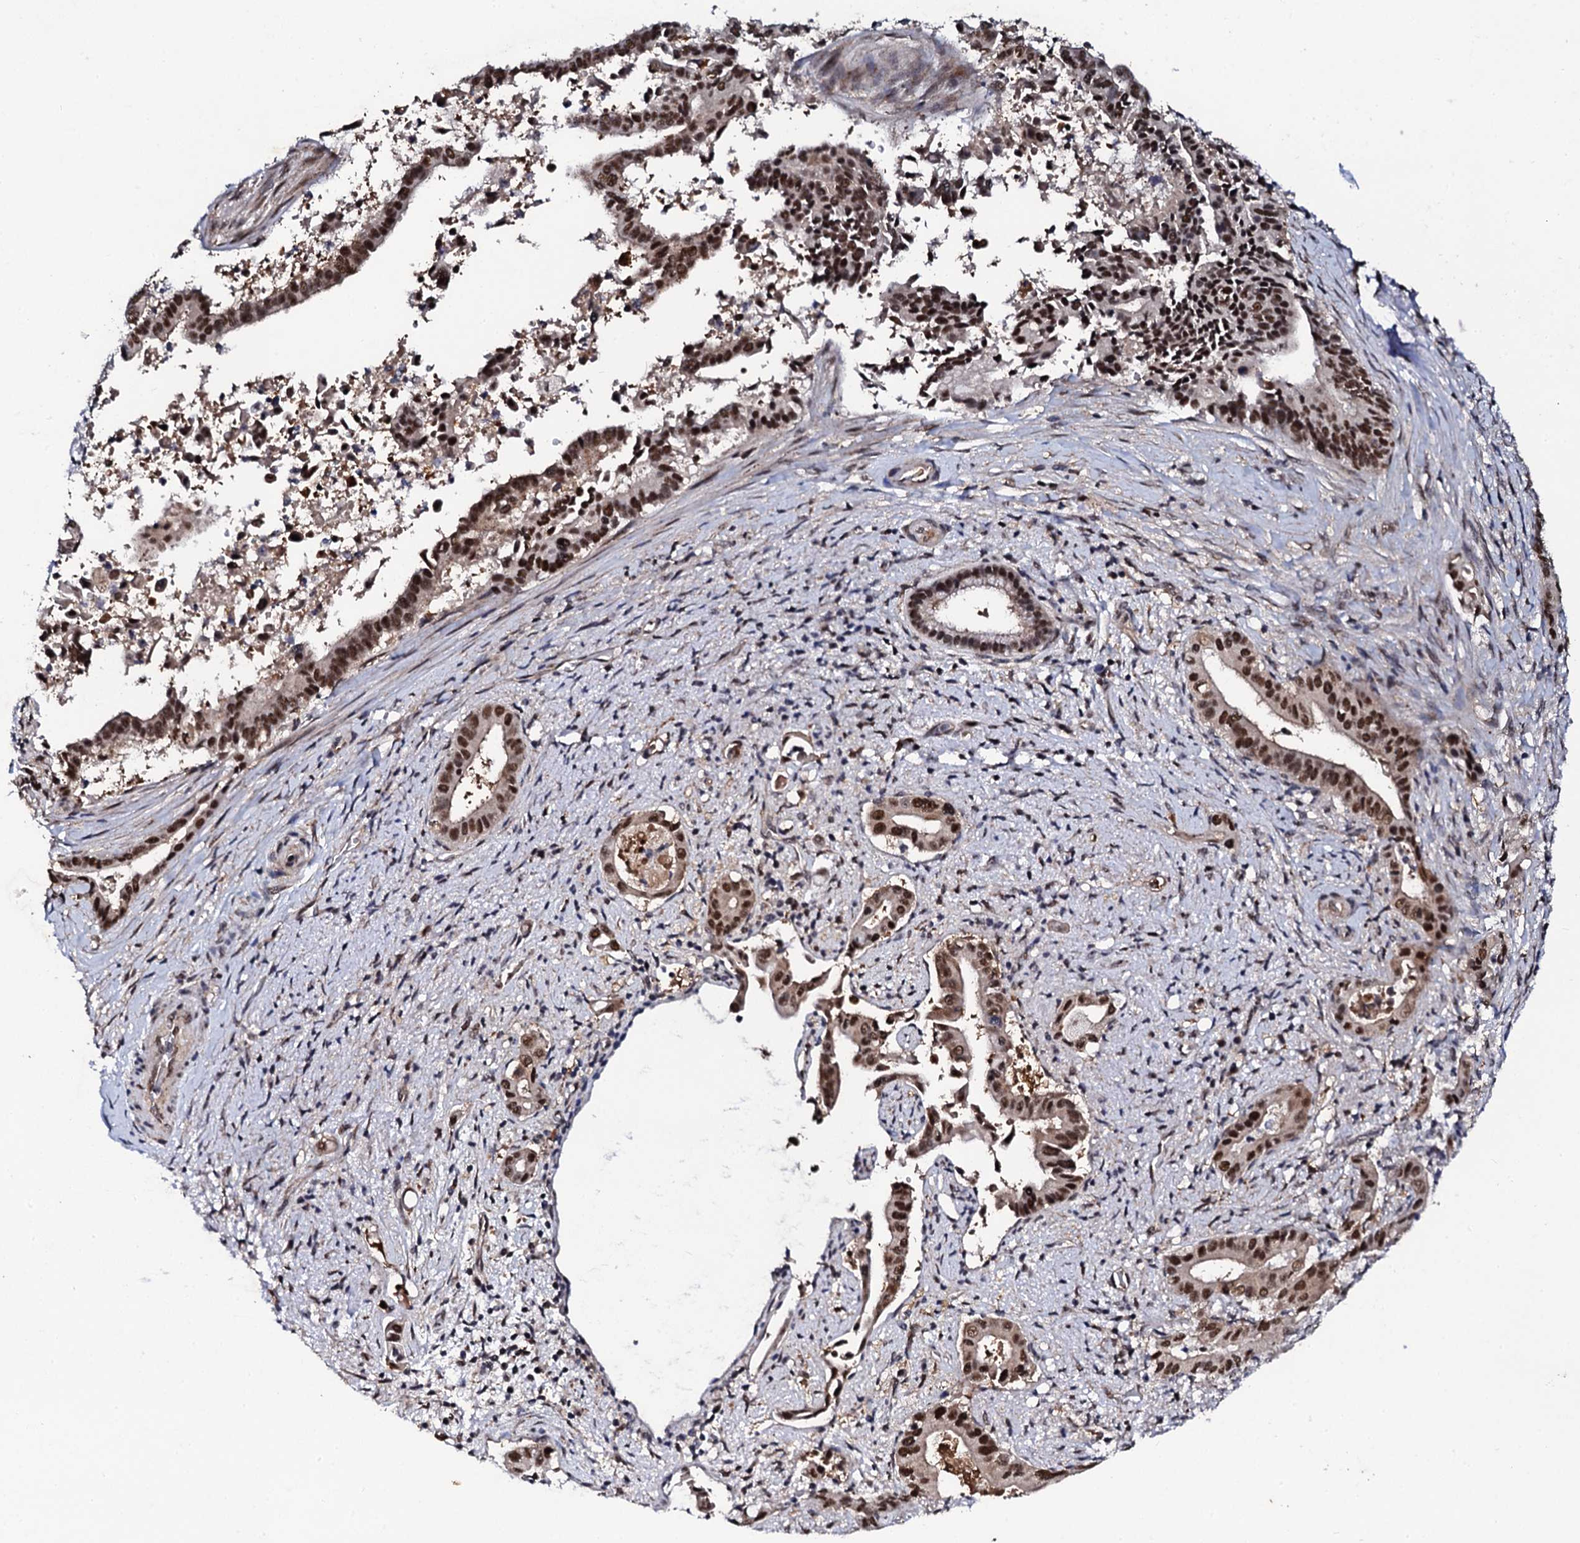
{"staining": {"intensity": "strong", "quantity": ">75%", "location": "nuclear"}, "tissue": "pancreatic cancer", "cell_type": "Tumor cells", "image_type": "cancer", "snomed": [{"axis": "morphology", "description": "Adenocarcinoma, NOS"}, {"axis": "topography", "description": "Pancreas"}], "caption": "DAB (3,3'-diaminobenzidine) immunohistochemical staining of pancreatic cancer reveals strong nuclear protein staining in about >75% of tumor cells.", "gene": "CSTF3", "patient": {"sex": "female", "age": 77}}